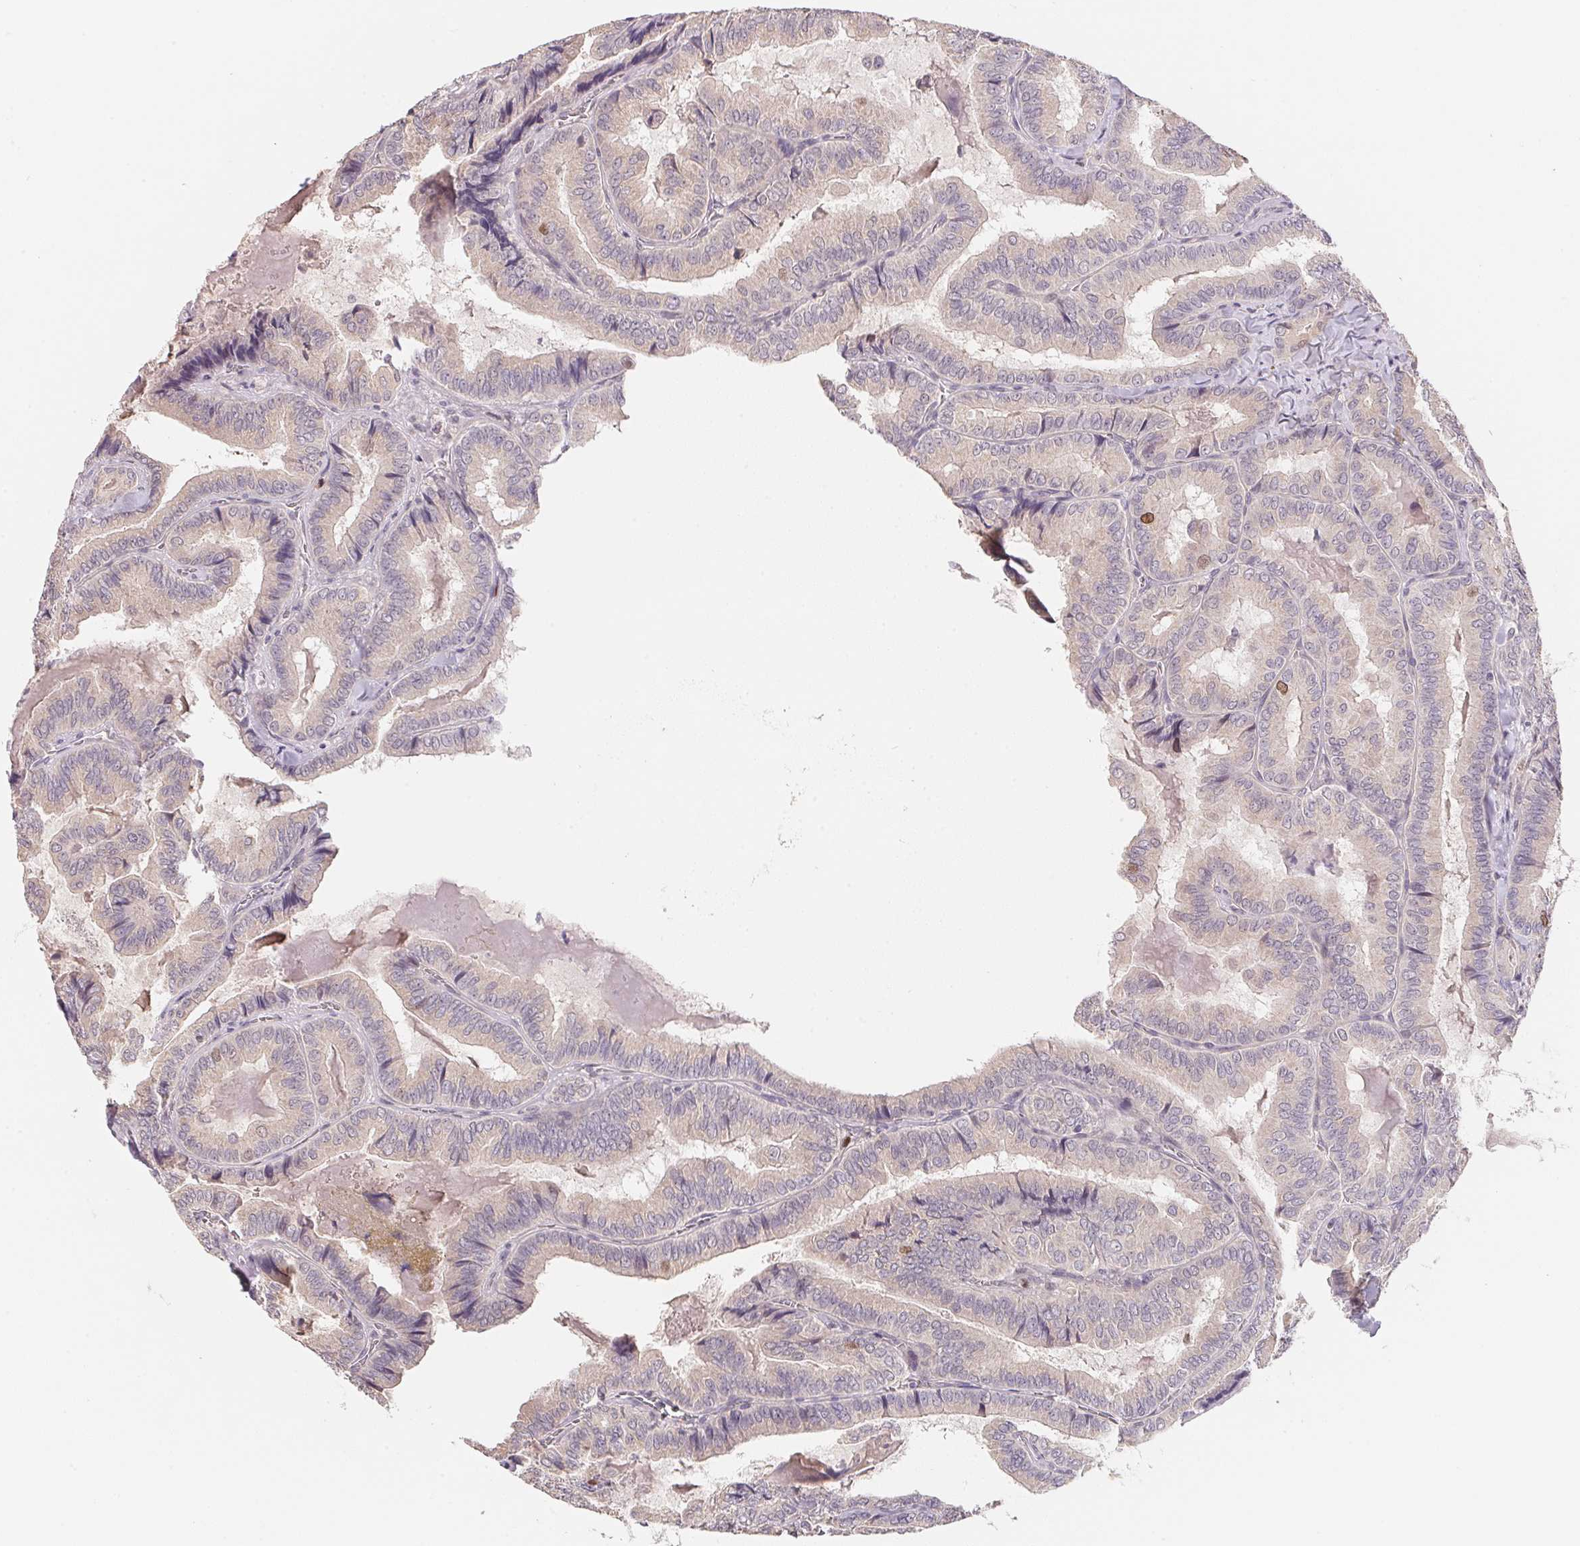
{"staining": {"intensity": "negative", "quantity": "none", "location": "none"}, "tissue": "thyroid cancer", "cell_type": "Tumor cells", "image_type": "cancer", "snomed": [{"axis": "morphology", "description": "Papillary adenocarcinoma, NOS"}, {"axis": "topography", "description": "Thyroid gland"}], "caption": "Immunohistochemistry photomicrograph of papillary adenocarcinoma (thyroid) stained for a protein (brown), which reveals no expression in tumor cells.", "gene": "KIFC1", "patient": {"sex": "female", "age": 75}}